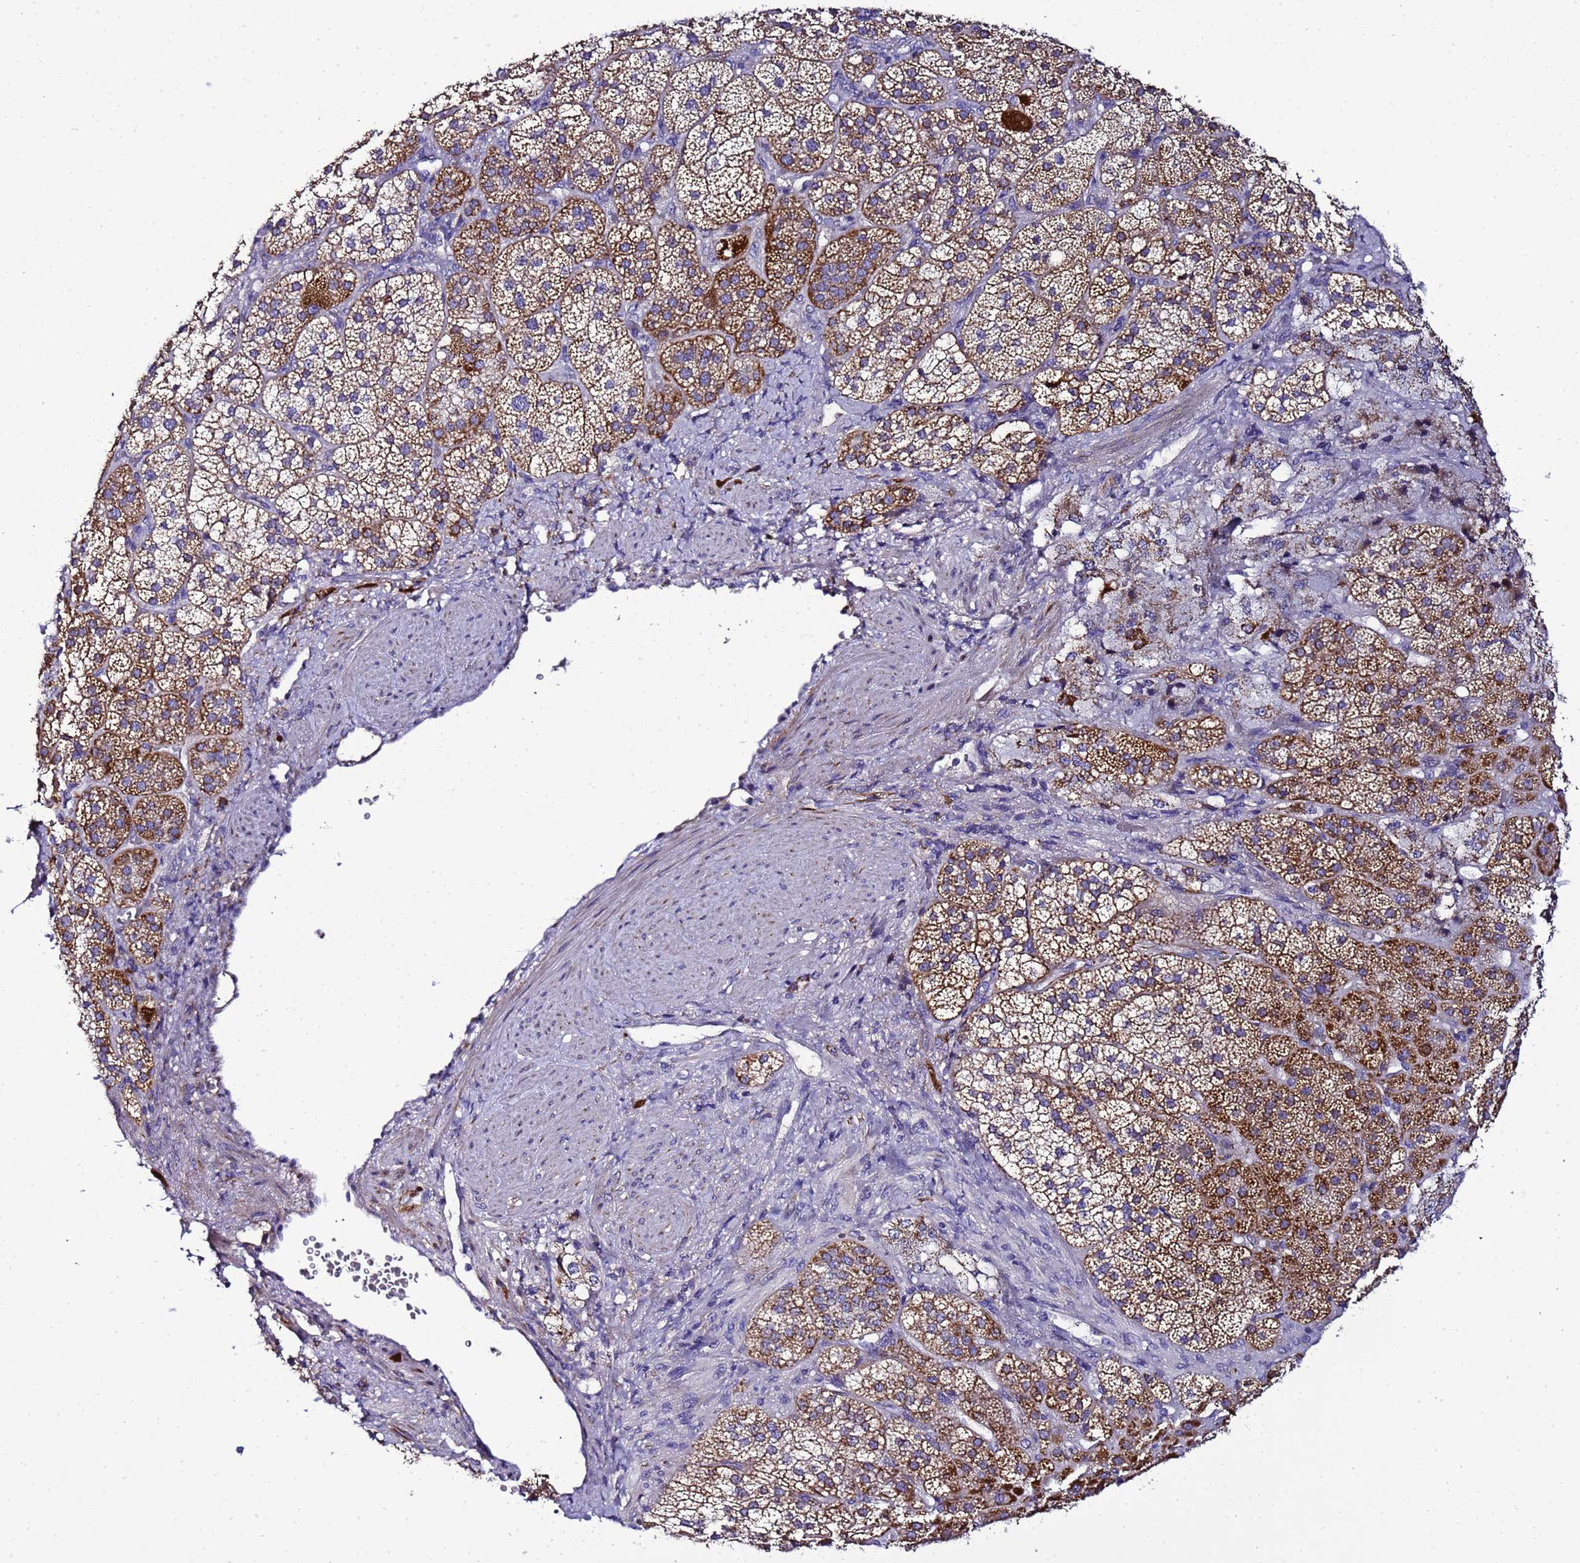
{"staining": {"intensity": "strong", "quantity": ">75%", "location": "cytoplasmic/membranous"}, "tissue": "adrenal gland", "cell_type": "Glandular cells", "image_type": "normal", "snomed": [{"axis": "morphology", "description": "Normal tissue, NOS"}, {"axis": "topography", "description": "Adrenal gland"}], "caption": "Immunohistochemical staining of benign adrenal gland displays >75% levels of strong cytoplasmic/membranous protein staining in approximately >75% of glandular cells. The protein of interest is shown in brown color, while the nuclei are stained blue.", "gene": "HIGD2A", "patient": {"sex": "male", "age": 57}}